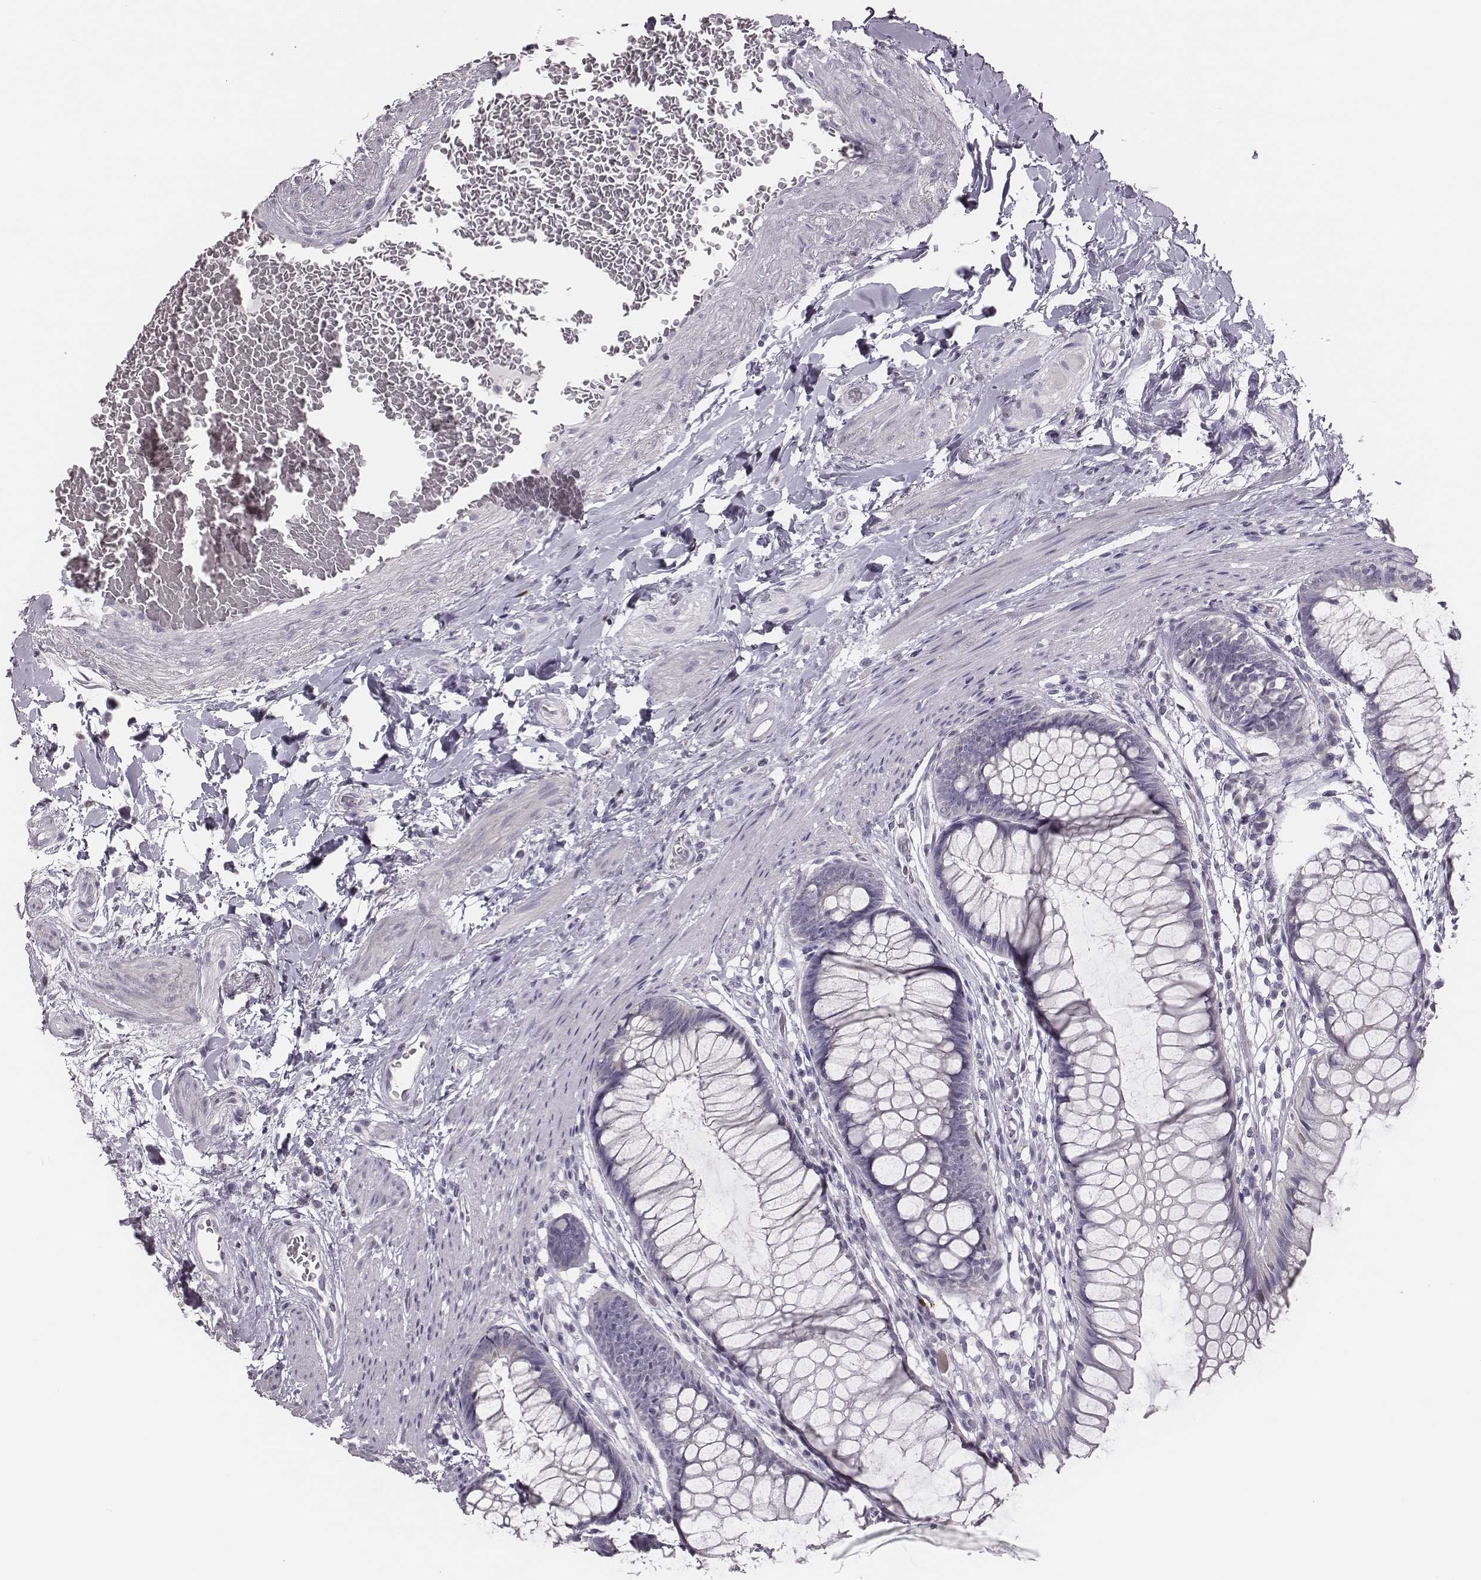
{"staining": {"intensity": "negative", "quantity": "none", "location": "none"}, "tissue": "rectum", "cell_type": "Glandular cells", "image_type": "normal", "snomed": [{"axis": "morphology", "description": "Normal tissue, NOS"}, {"axis": "topography", "description": "Smooth muscle"}, {"axis": "topography", "description": "Rectum"}], "caption": "Immunohistochemical staining of benign rectum exhibits no significant positivity in glandular cells.", "gene": "ADGRF4", "patient": {"sex": "male", "age": 53}}